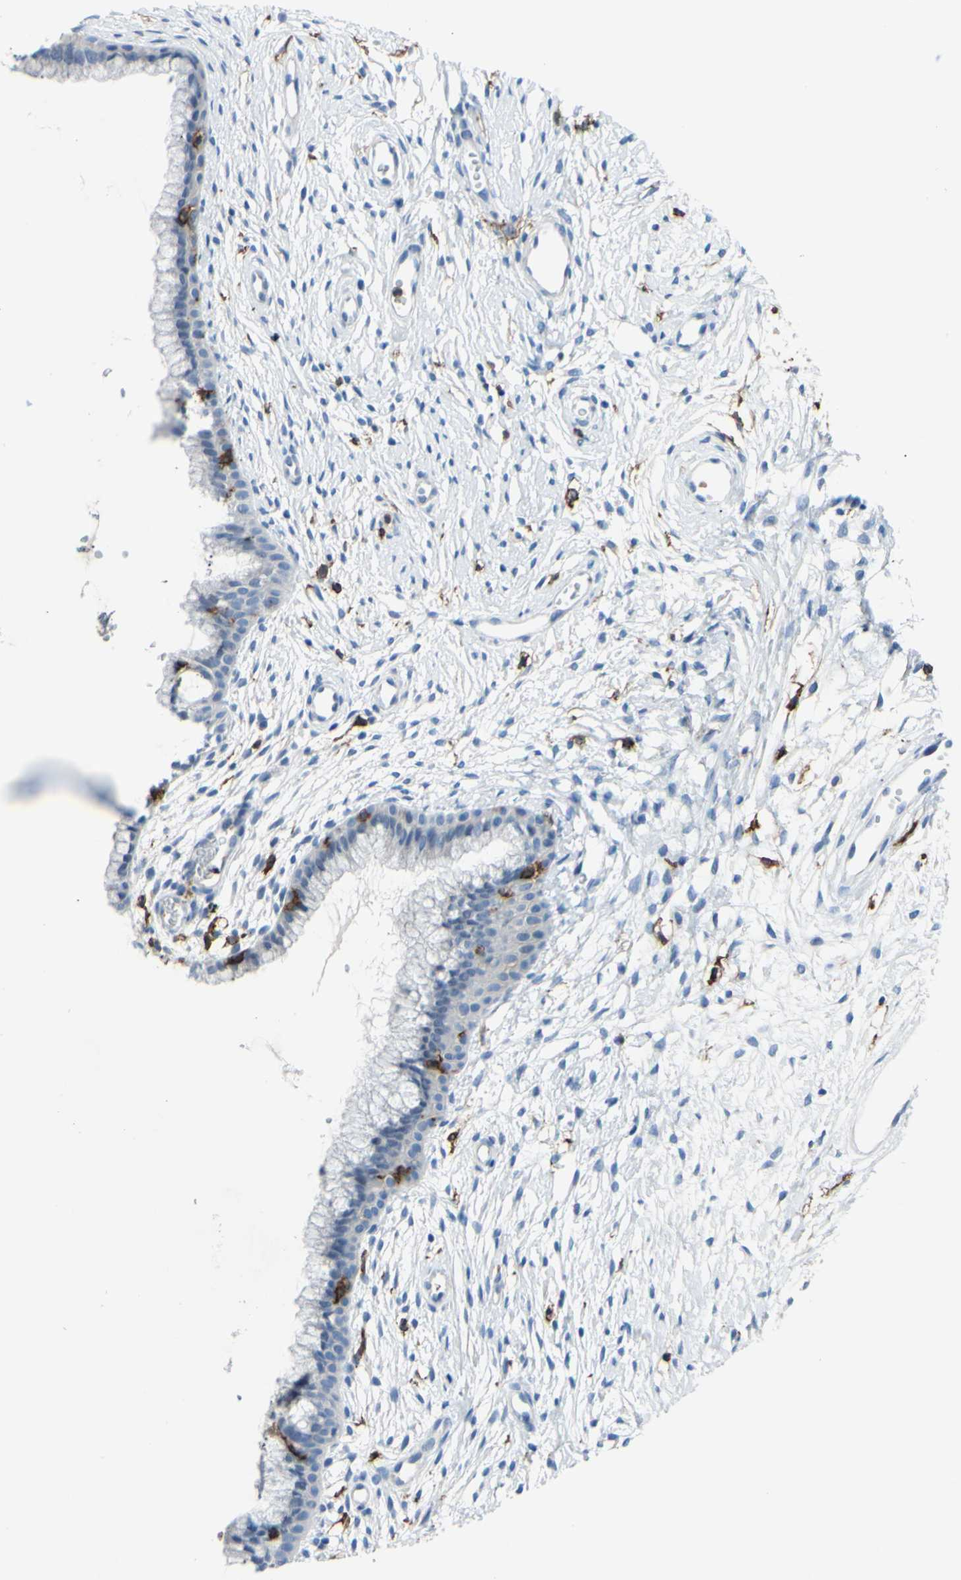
{"staining": {"intensity": "negative", "quantity": "none", "location": "none"}, "tissue": "cervix", "cell_type": "Glandular cells", "image_type": "normal", "snomed": [{"axis": "morphology", "description": "Normal tissue, NOS"}, {"axis": "topography", "description": "Cervix"}], "caption": "An immunohistochemistry photomicrograph of benign cervix is shown. There is no staining in glandular cells of cervix.", "gene": "FCGR2A", "patient": {"sex": "female", "age": 39}}